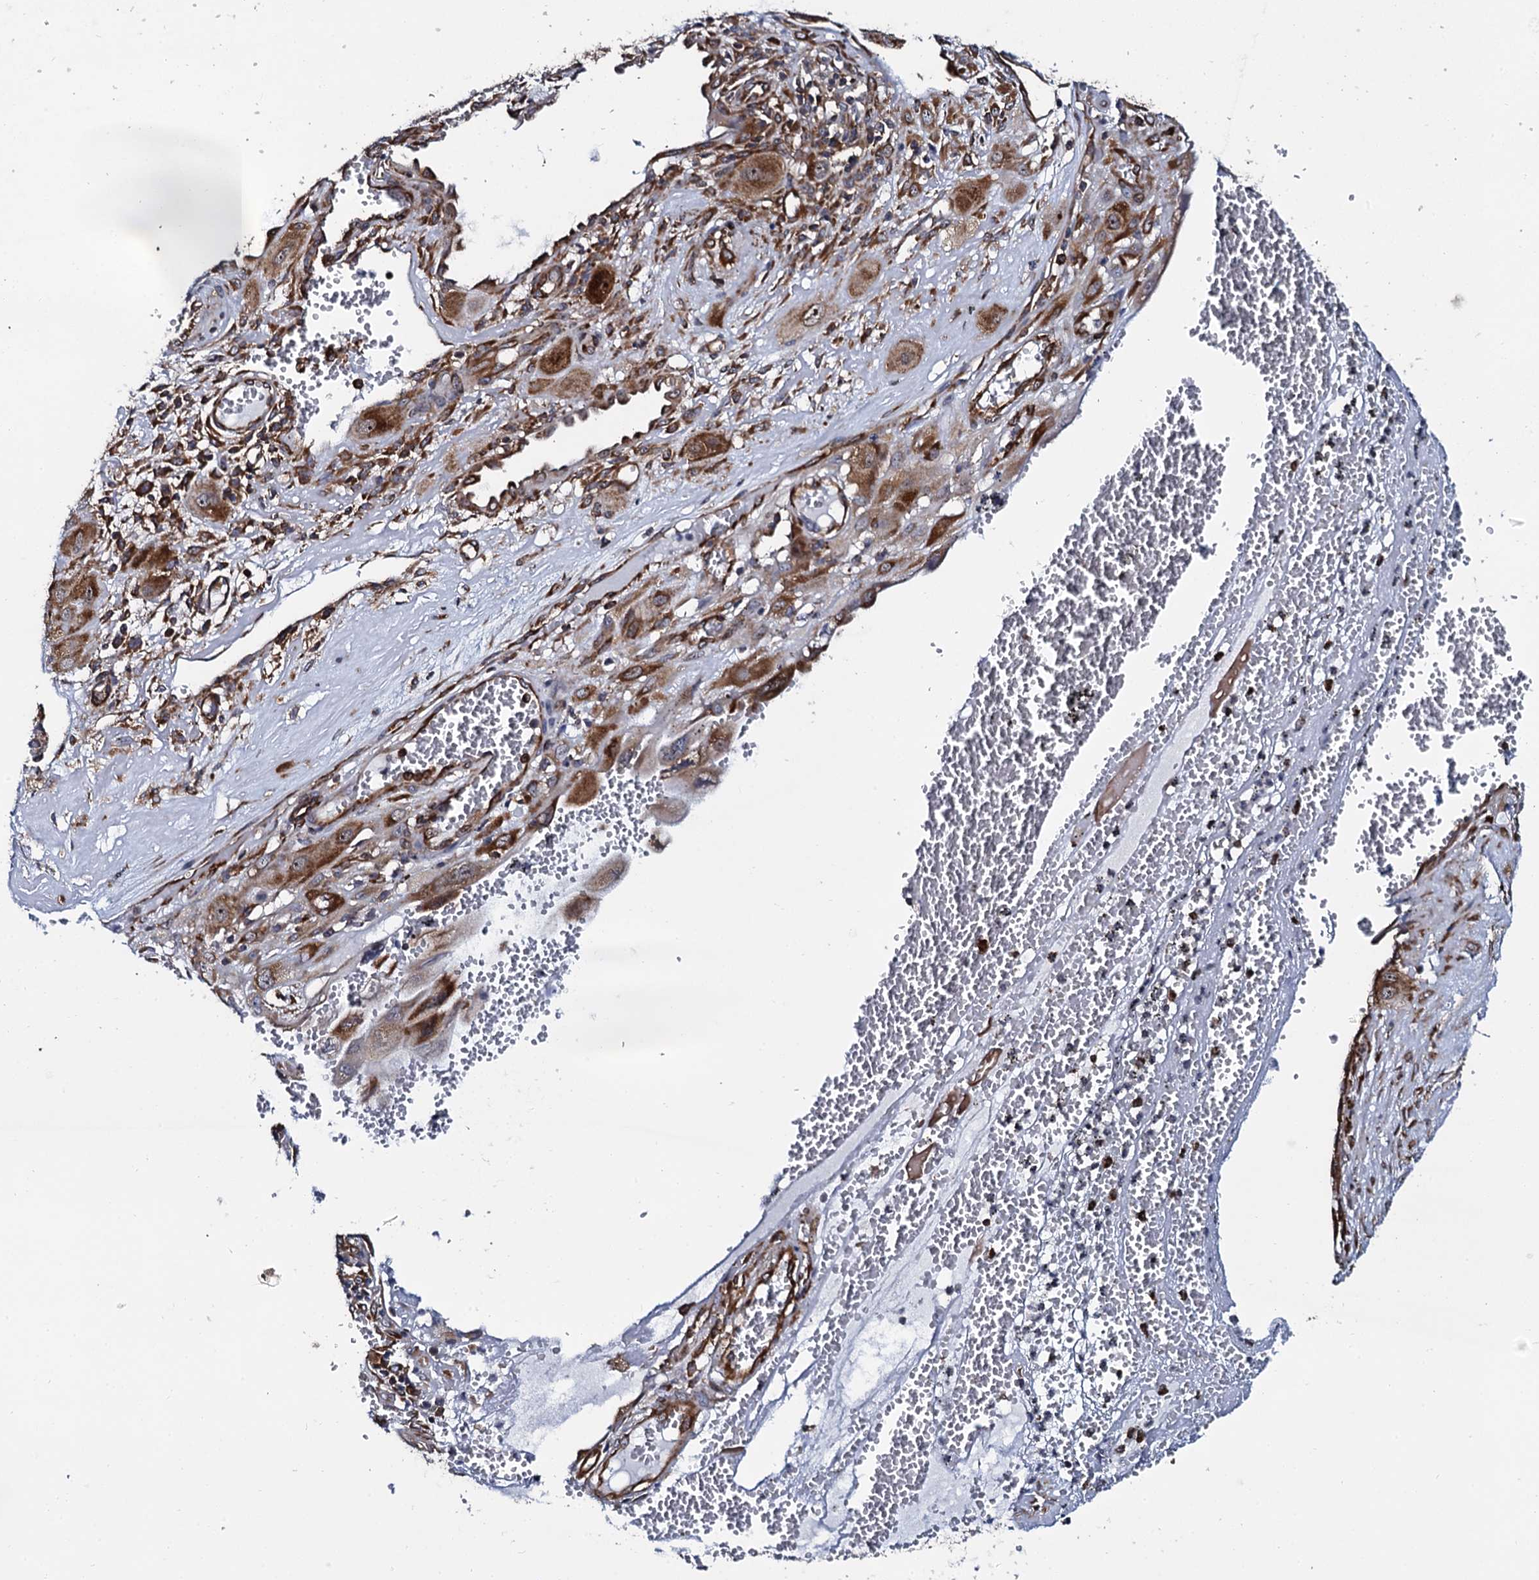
{"staining": {"intensity": "strong", "quantity": ">75%", "location": "cytoplasmic/membranous,nuclear"}, "tissue": "cervical cancer", "cell_type": "Tumor cells", "image_type": "cancer", "snomed": [{"axis": "morphology", "description": "Squamous cell carcinoma, NOS"}, {"axis": "topography", "description": "Cervix"}], "caption": "IHC of human cervical squamous cell carcinoma demonstrates high levels of strong cytoplasmic/membranous and nuclear expression in about >75% of tumor cells.", "gene": "SPTY2D1", "patient": {"sex": "female", "age": 34}}